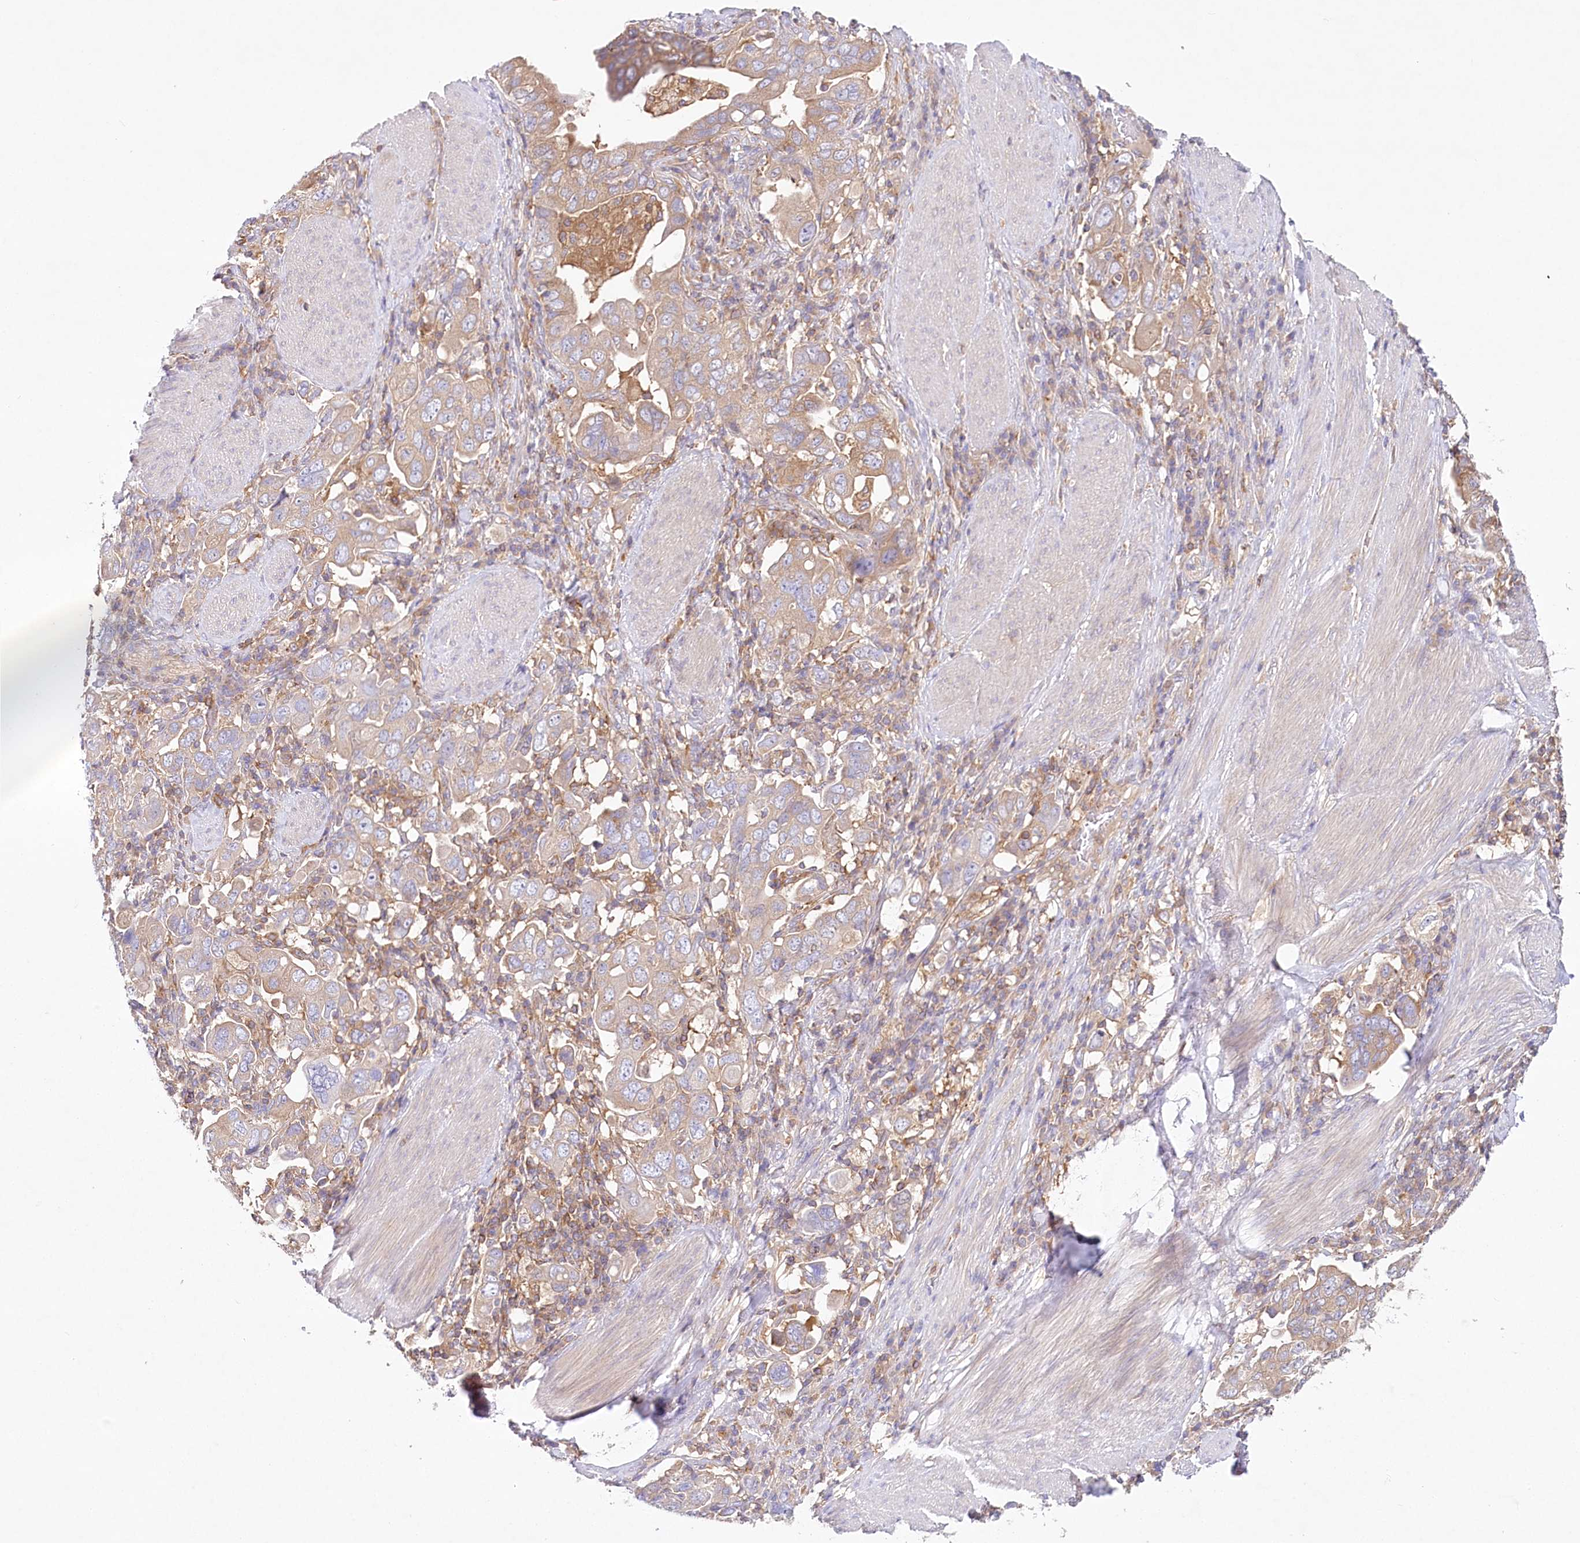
{"staining": {"intensity": "moderate", "quantity": "25%-75%", "location": "cytoplasmic/membranous"}, "tissue": "stomach cancer", "cell_type": "Tumor cells", "image_type": "cancer", "snomed": [{"axis": "morphology", "description": "Adenocarcinoma, NOS"}, {"axis": "topography", "description": "Stomach, upper"}], "caption": "This micrograph displays immunohistochemistry staining of human stomach cancer (adenocarcinoma), with medium moderate cytoplasmic/membranous staining in approximately 25%-75% of tumor cells.", "gene": "ABRAXAS2", "patient": {"sex": "male", "age": 62}}